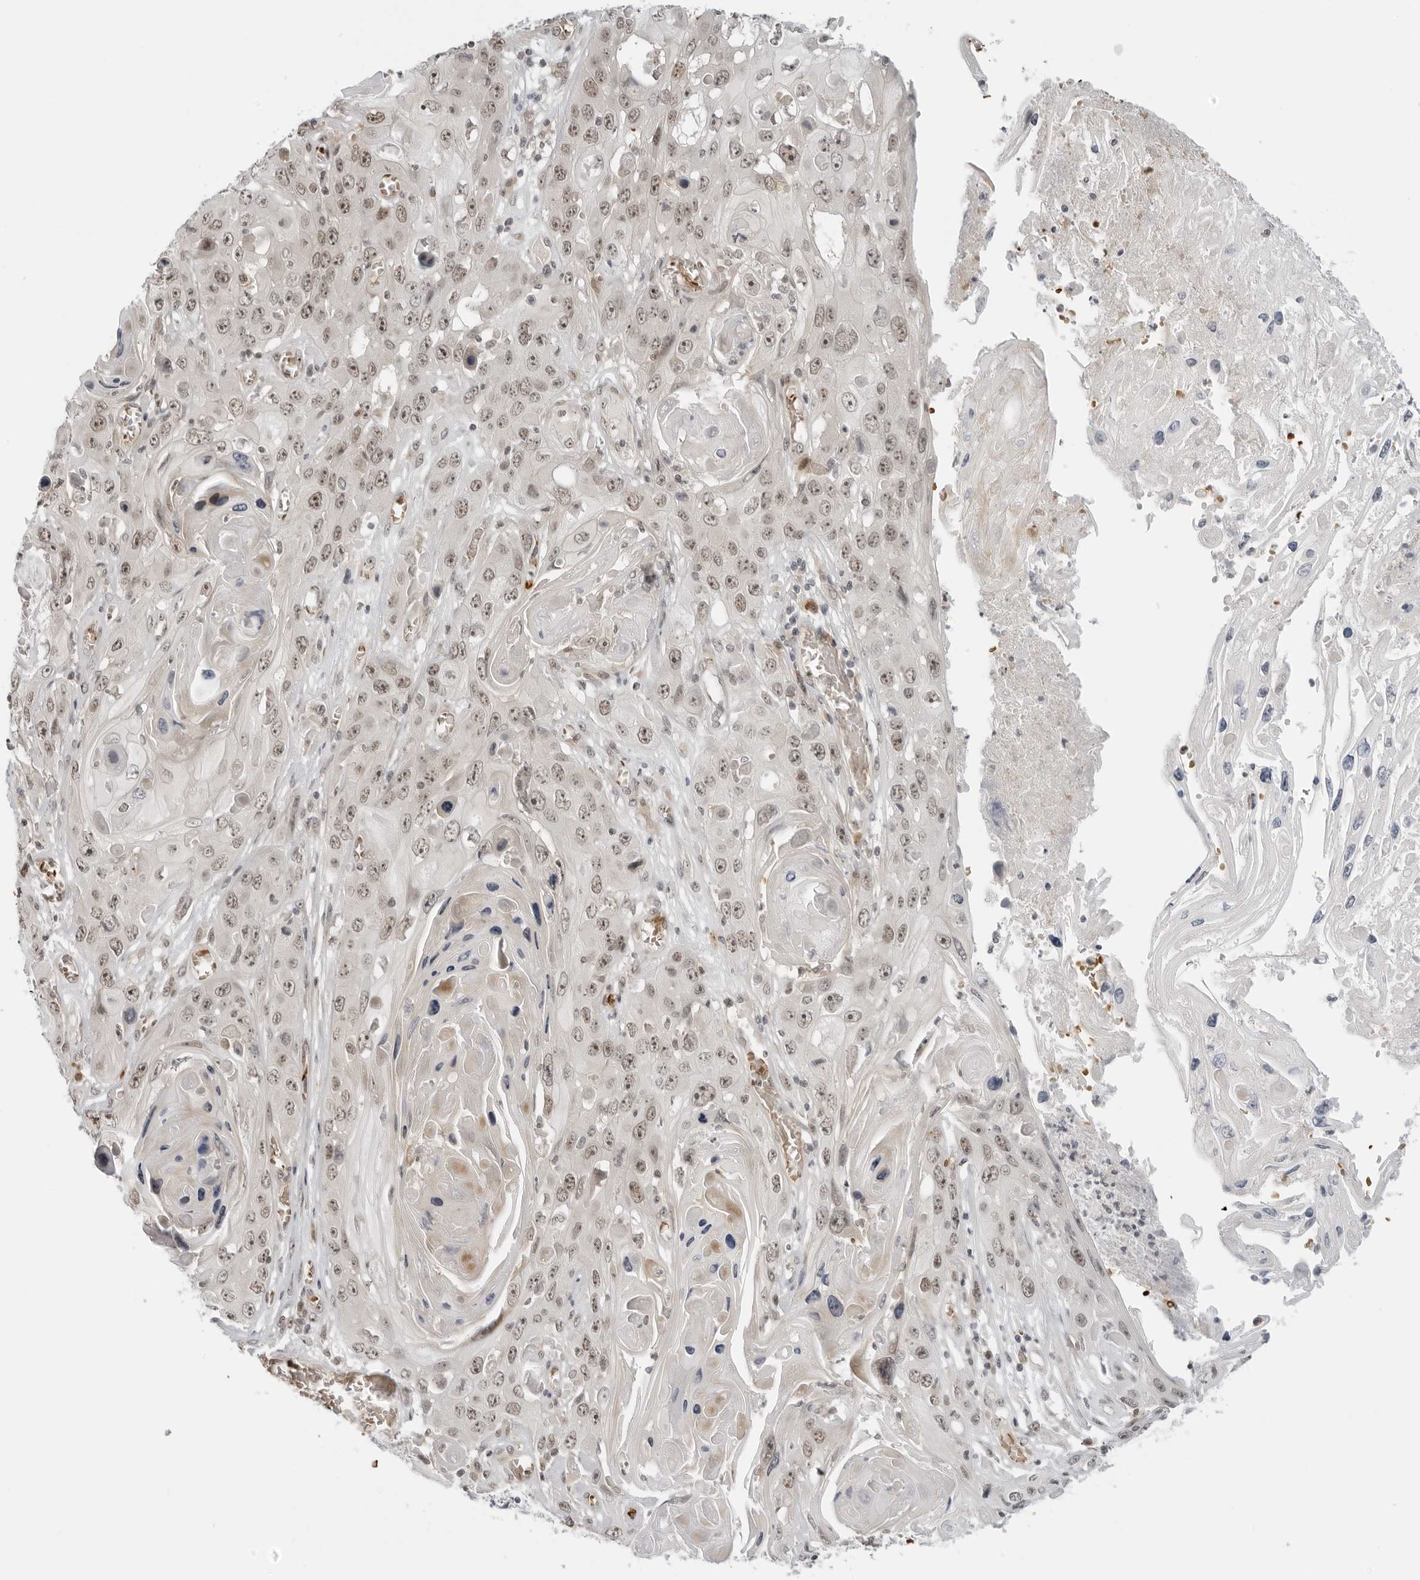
{"staining": {"intensity": "weak", "quantity": ">75%", "location": "nuclear"}, "tissue": "skin cancer", "cell_type": "Tumor cells", "image_type": "cancer", "snomed": [{"axis": "morphology", "description": "Squamous cell carcinoma, NOS"}, {"axis": "topography", "description": "Skin"}], "caption": "Human squamous cell carcinoma (skin) stained with a protein marker exhibits weak staining in tumor cells.", "gene": "SUGCT", "patient": {"sex": "male", "age": 55}}